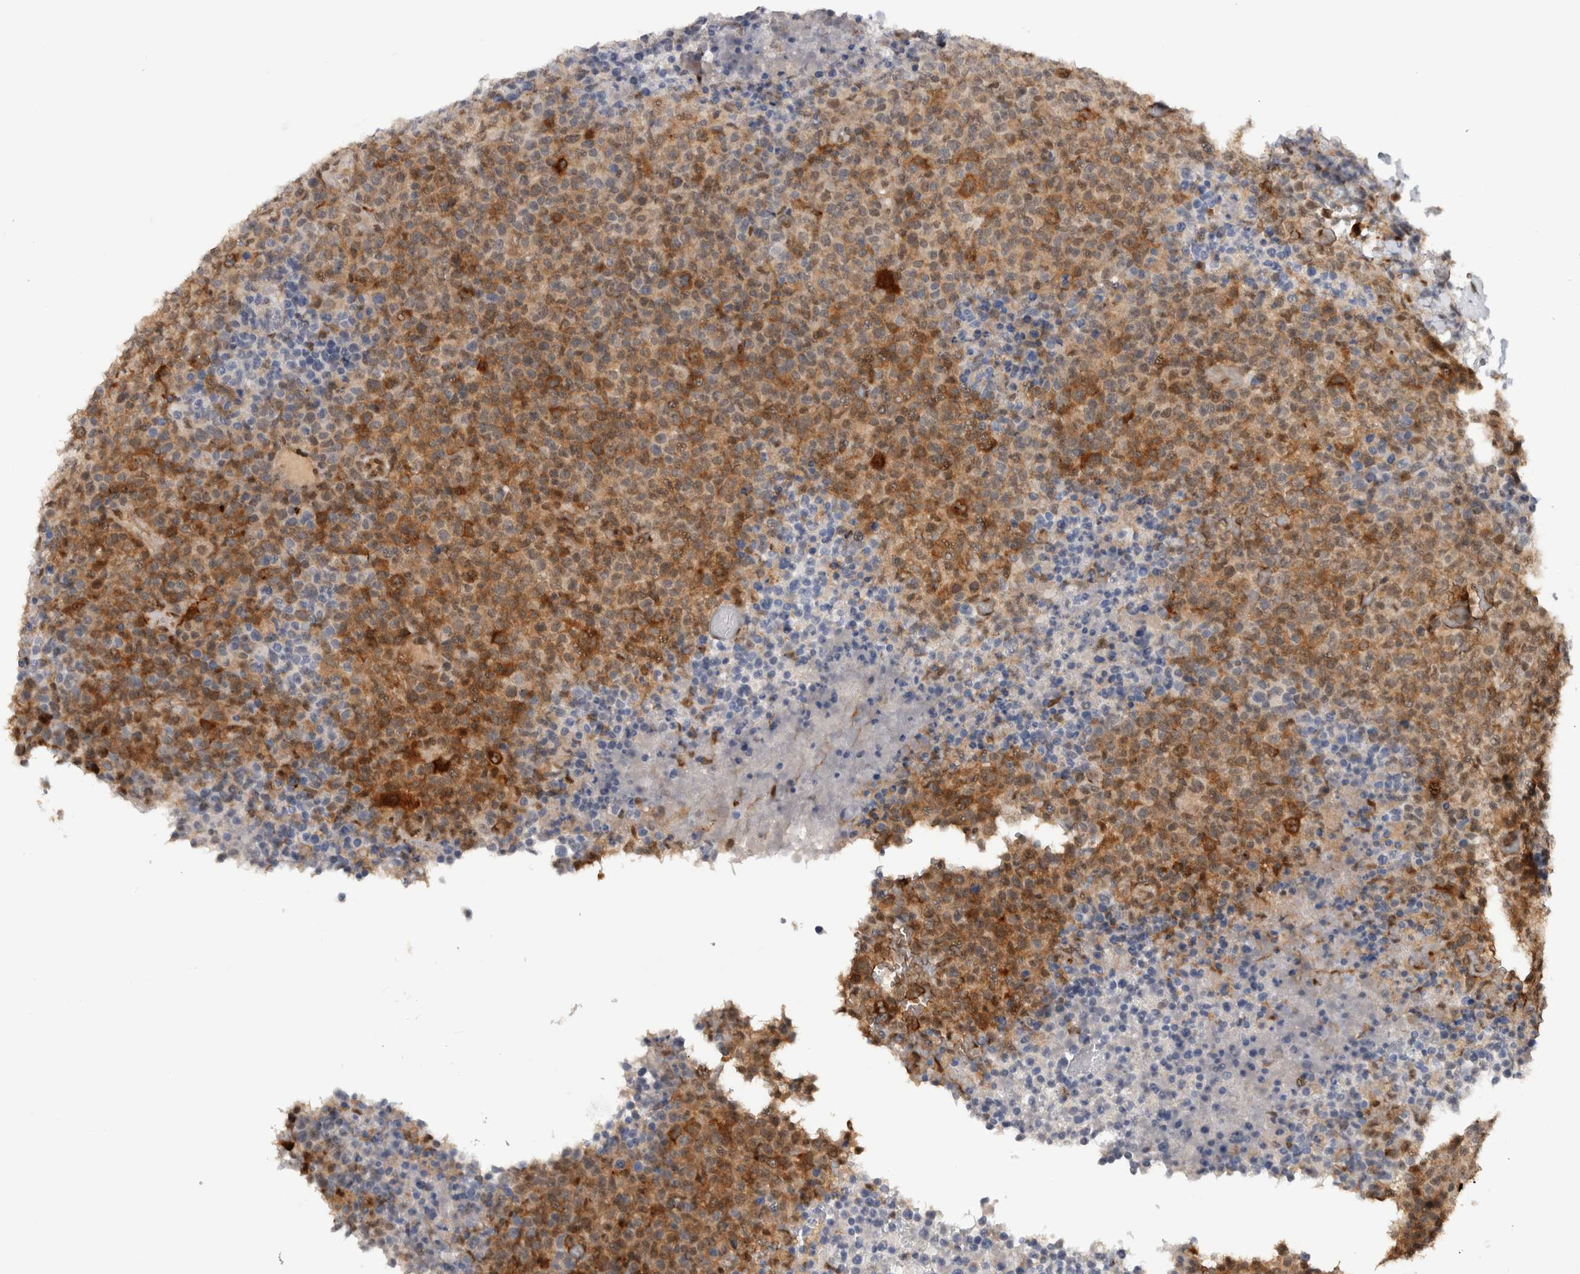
{"staining": {"intensity": "moderate", "quantity": ">75%", "location": "cytoplasmic/membranous"}, "tissue": "lymphoma", "cell_type": "Tumor cells", "image_type": "cancer", "snomed": [{"axis": "morphology", "description": "Malignant lymphoma, non-Hodgkin's type, High grade"}, {"axis": "topography", "description": "Lymph node"}], "caption": "Lymphoma stained with a brown dye reveals moderate cytoplasmic/membranous positive positivity in approximately >75% of tumor cells.", "gene": "RPS6KA2", "patient": {"sex": "male", "age": 13}}